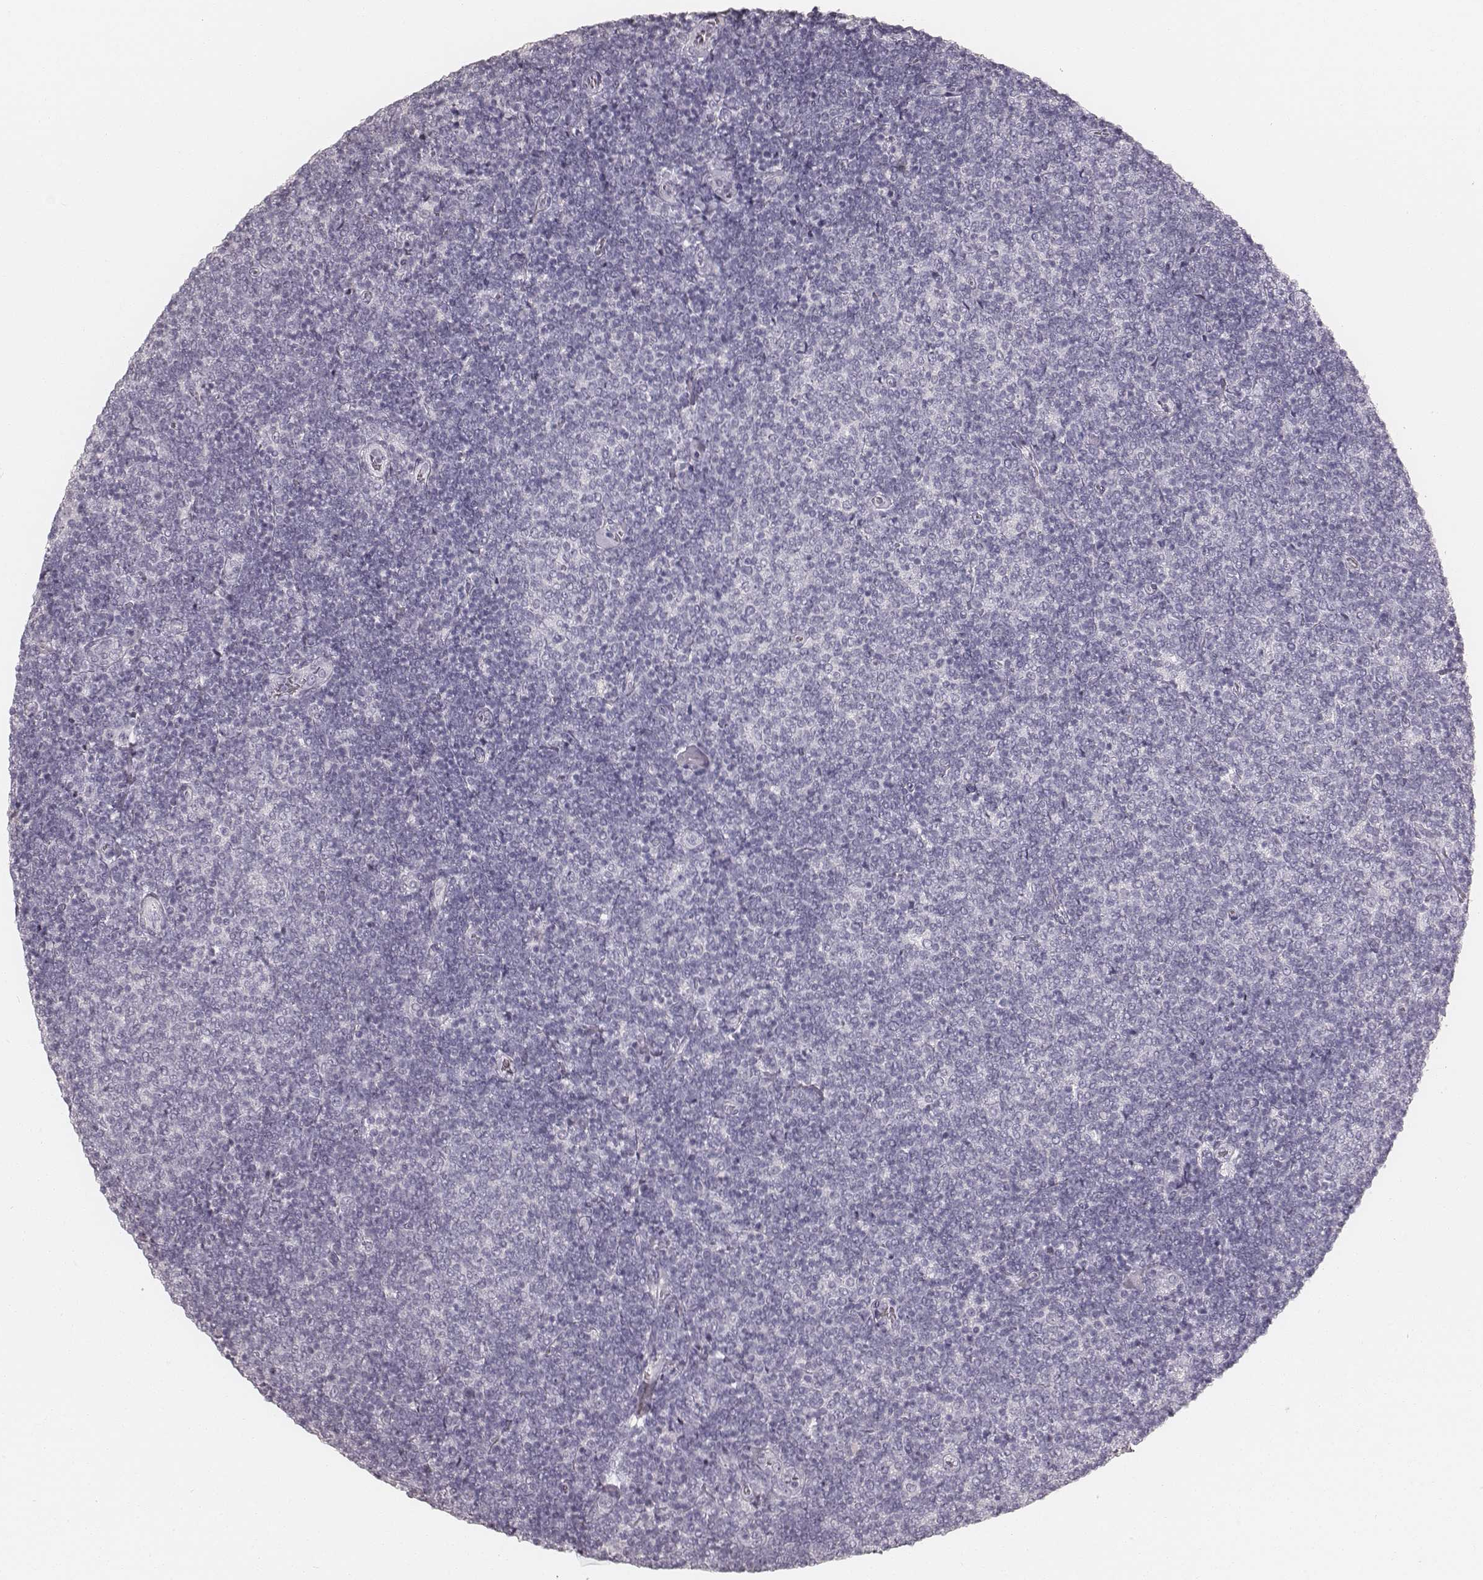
{"staining": {"intensity": "negative", "quantity": "none", "location": "none"}, "tissue": "lymphoma", "cell_type": "Tumor cells", "image_type": "cancer", "snomed": [{"axis": "morphology", "description": "Malignant lymphoma, non-Hodgkin's type, Low grade"}, {"axis": "topography", "description": "Lymph node"}], "caption": "IHC micrograph of human lymphoma stained for a protein (brown), which displays no staining in tumor cells. Nuclei are stained in blue.", "gene": "KRT34", "patient": {"sex": "male", "age": 52}}